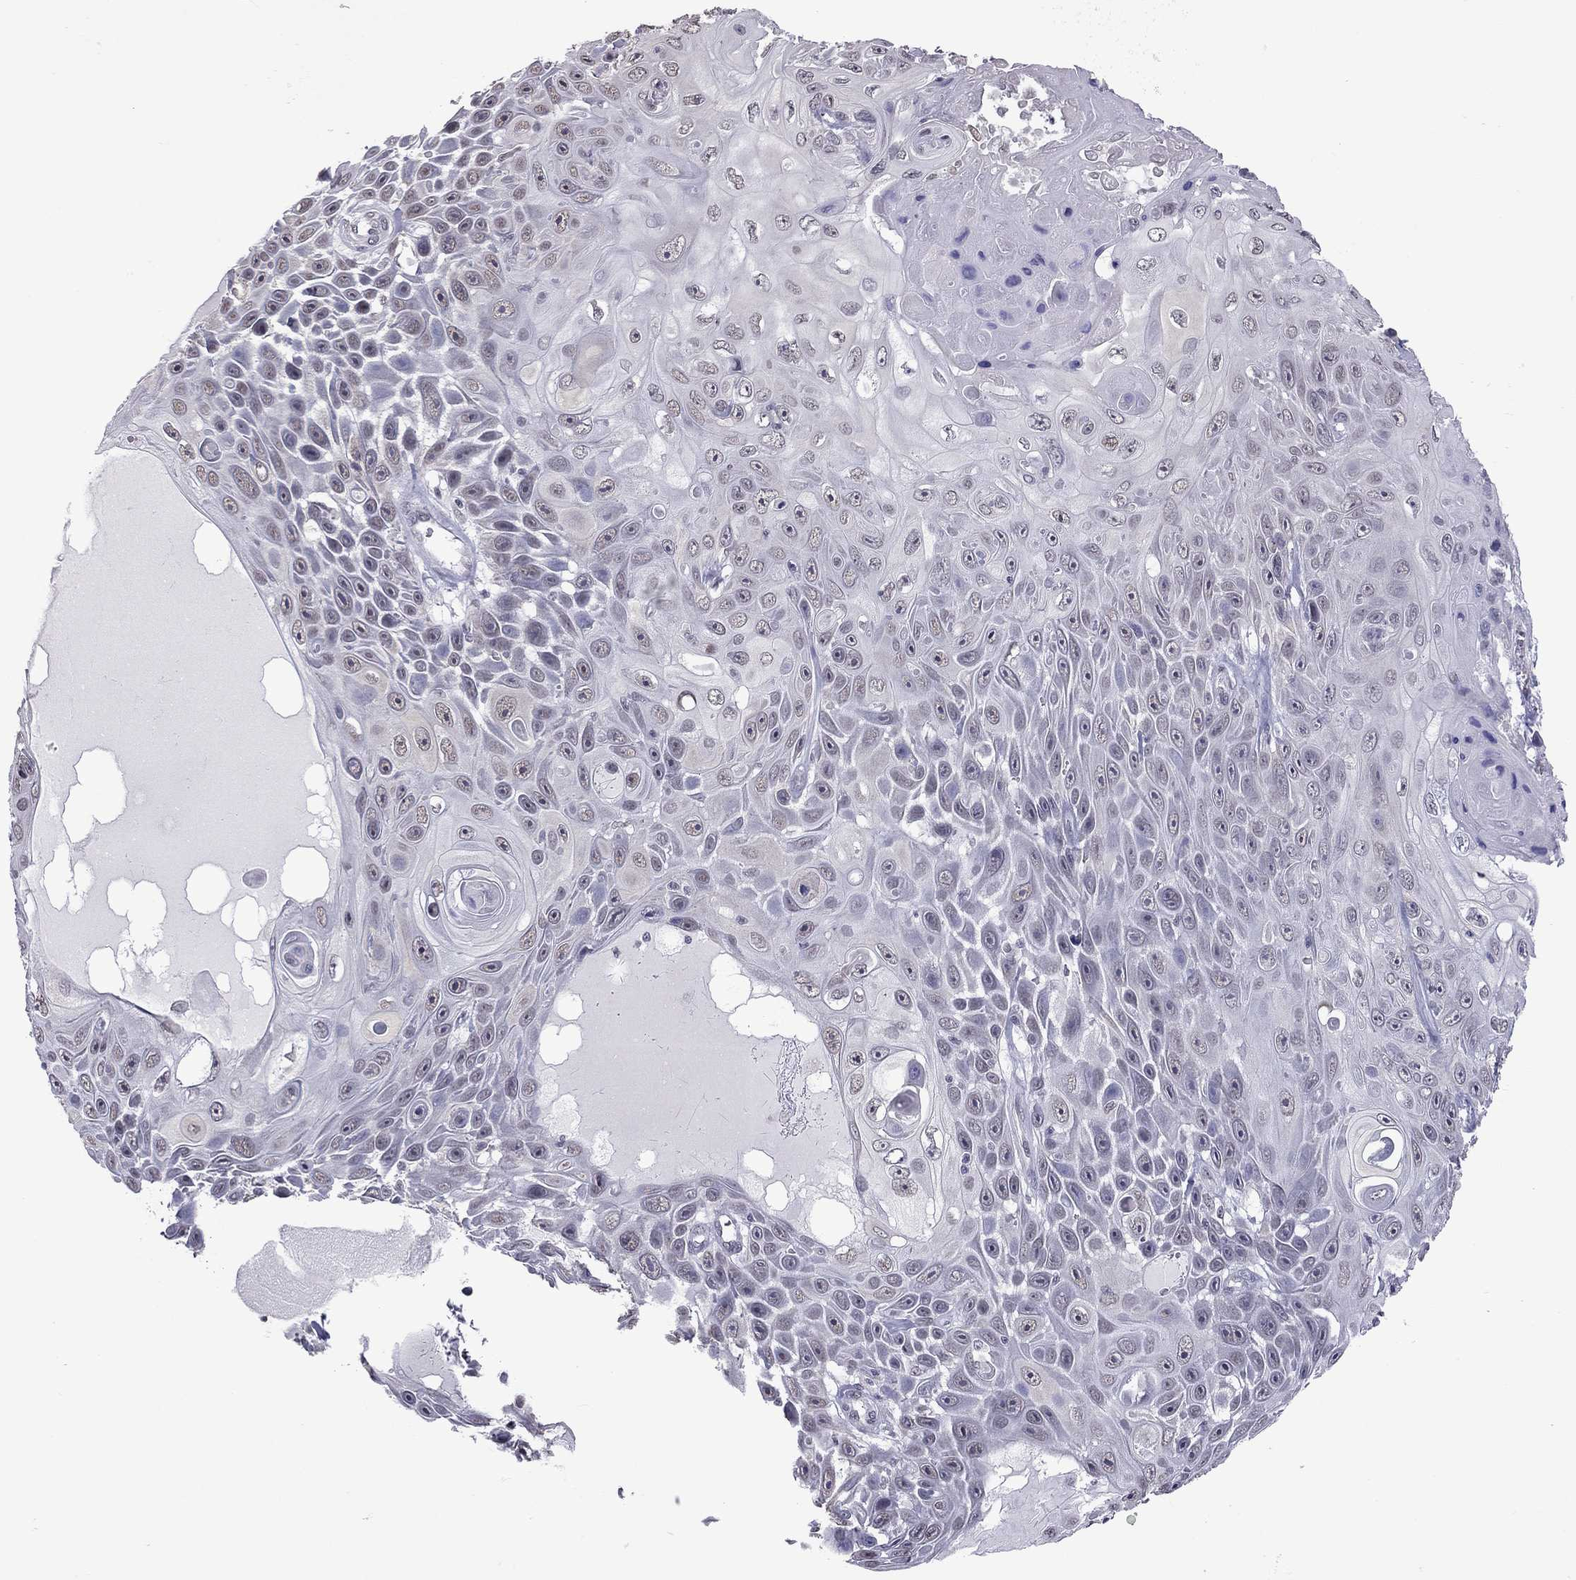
{"staining": {"intensity": "negative", "quantity": "none", "location": "none"}, "tissue": "skin cancer", "cell_type": "Tumor cells", "image_type": "cancer", "snomed": [{"axis": "morphology", "description": "Squamous cell carcinoma, NOS"}, {"axis": "topography", "description": "Skin"}], "caption": "There is no significant expression in tumor cells of skin squamous cell carcinoma.", "gene": "PPP1R3A", "patient": {"sex": "male", "age": 82}}